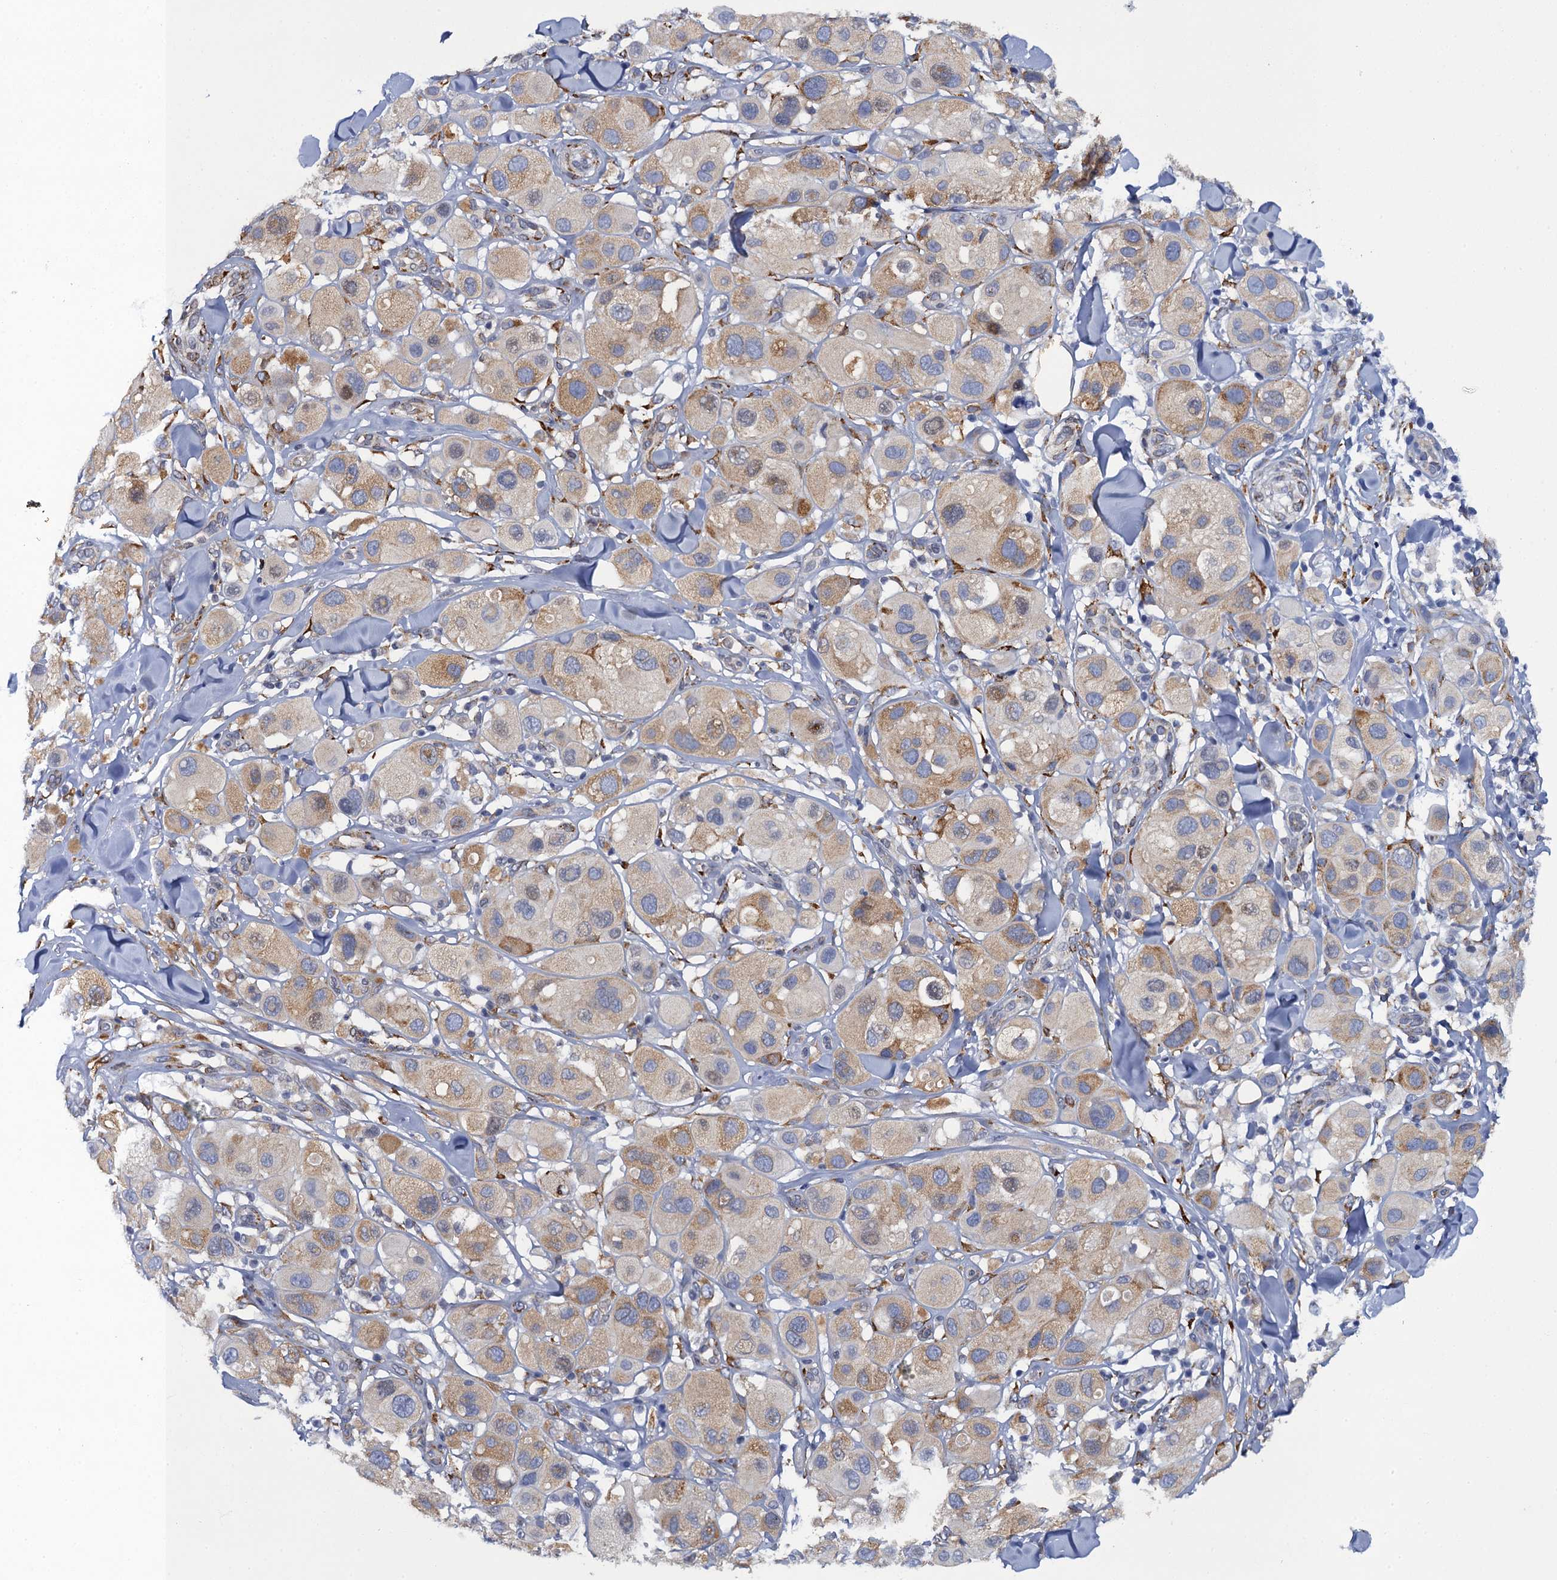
{"staining": {"intensity": "weak", "quantity": "25%-75%", "location": "cytoplasmic/membranous"}, "tissue": "melanoma", "cell_type": "Tumor cells", "image_type": "cancer", "snomed": [{"axis": "morphology", "description": "Malignant melanoma, Metastatic site"}, {"axis": "topography", "description": "Skin"}], "caption": "Melanoma was stained to show a protein in brown. There is low levels of weak cytoplasmic/membranous expression in approximately 25%-75% of tumor cells. The staining was performed using DAB, with brown indicating positive protein expression. Nuclei are stained blue with hematoxylin.", "gene": "POGLUT3", "patient": {"sex": "male", "age": 41}}